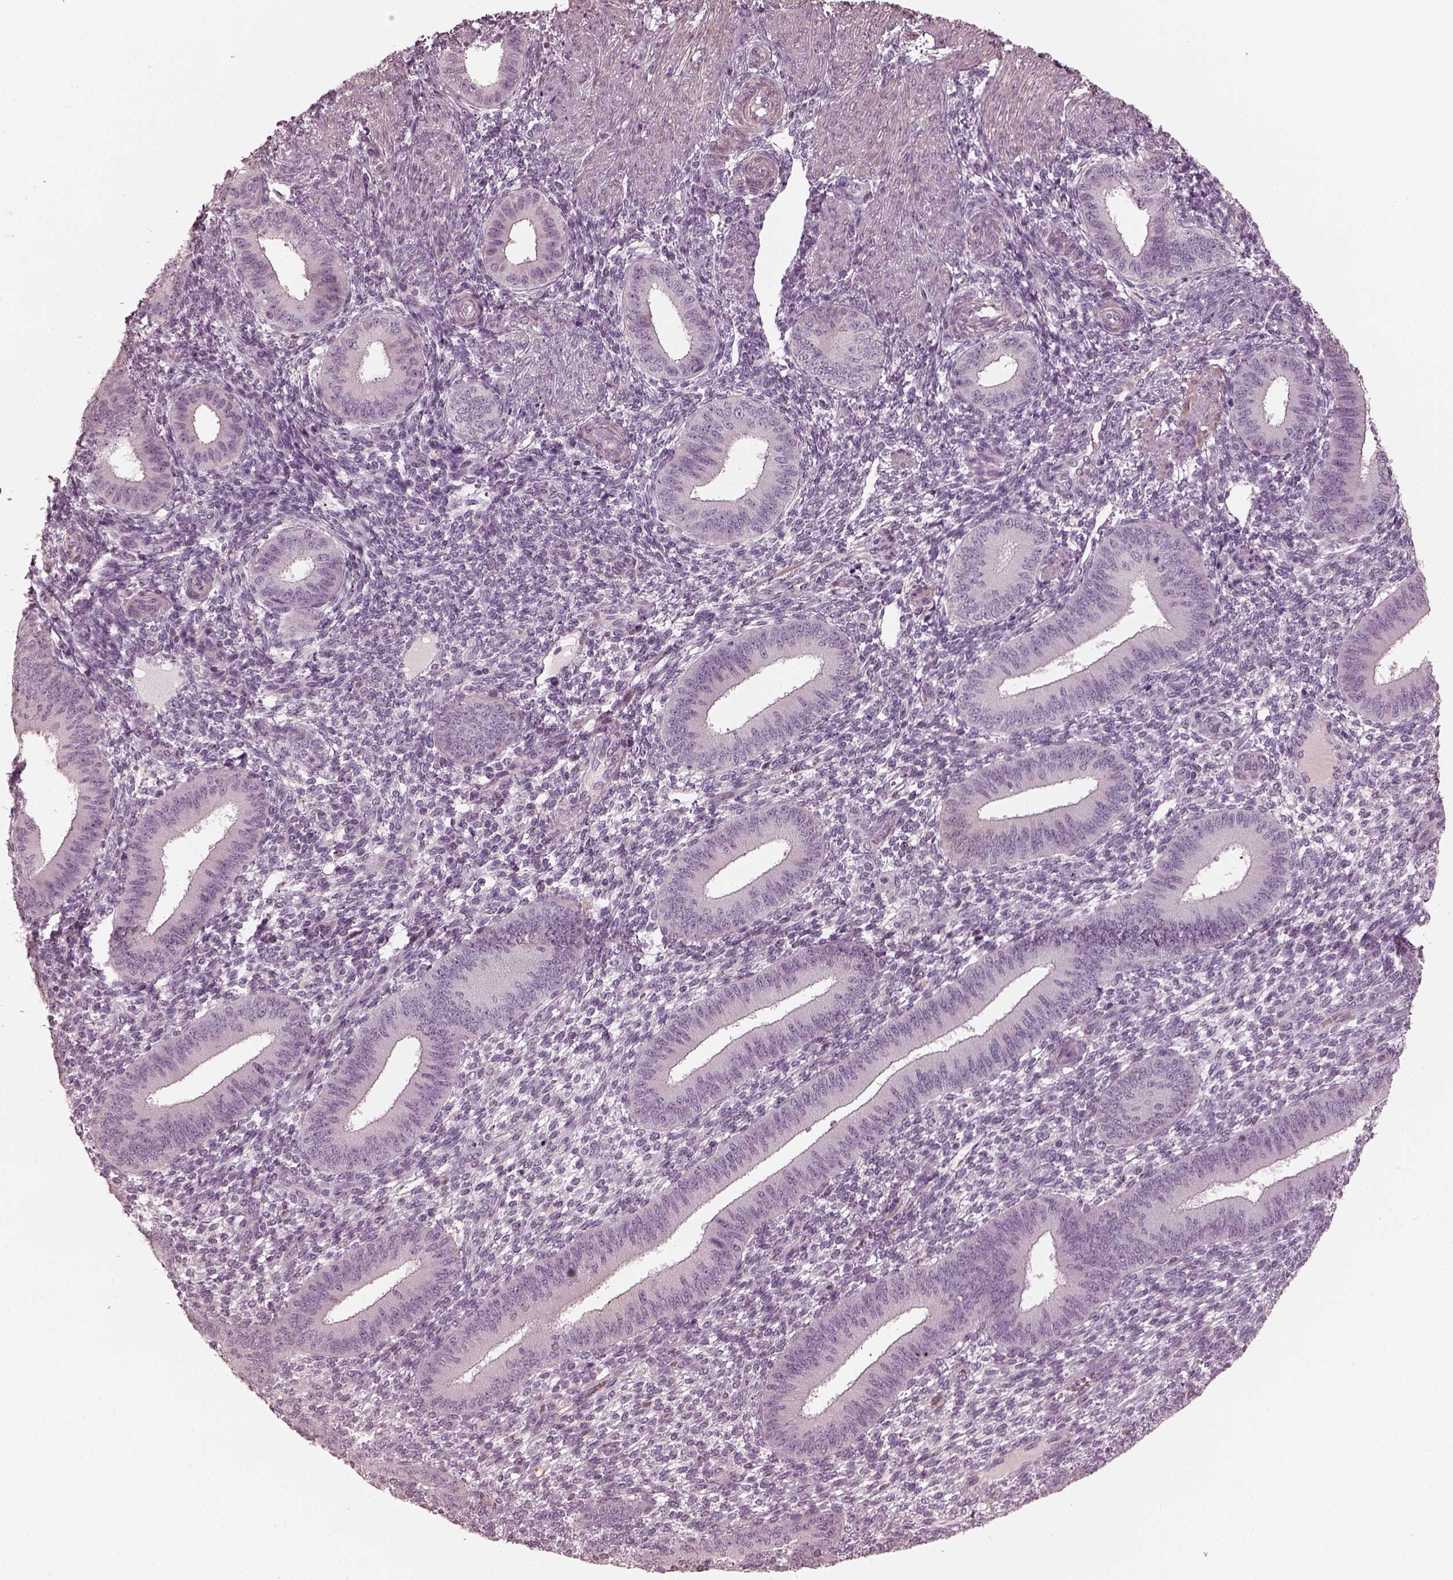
{"staining": {"intensity": "negative", "quantity": "none", "location": "none"}, "tissue": "endometrium", "cell_type": "Cells in endometrial stroma", "image_type": "normal", "snomed": [{"axis": "morphology", "description": "Normal tissue, NOS"}, {"axis": "topography", "description": "Endometrium"}], "caption": "A histopathology image of endometrium stained for a protein shows no brown staining in cells in endometrial stroma. Brightfield microscopy of IHC stained with DAB (brown) and hematoxylin (blue), captured at high magnification.", "gene": "OPTC", "patient": {"sex": "female", "age": 39}}